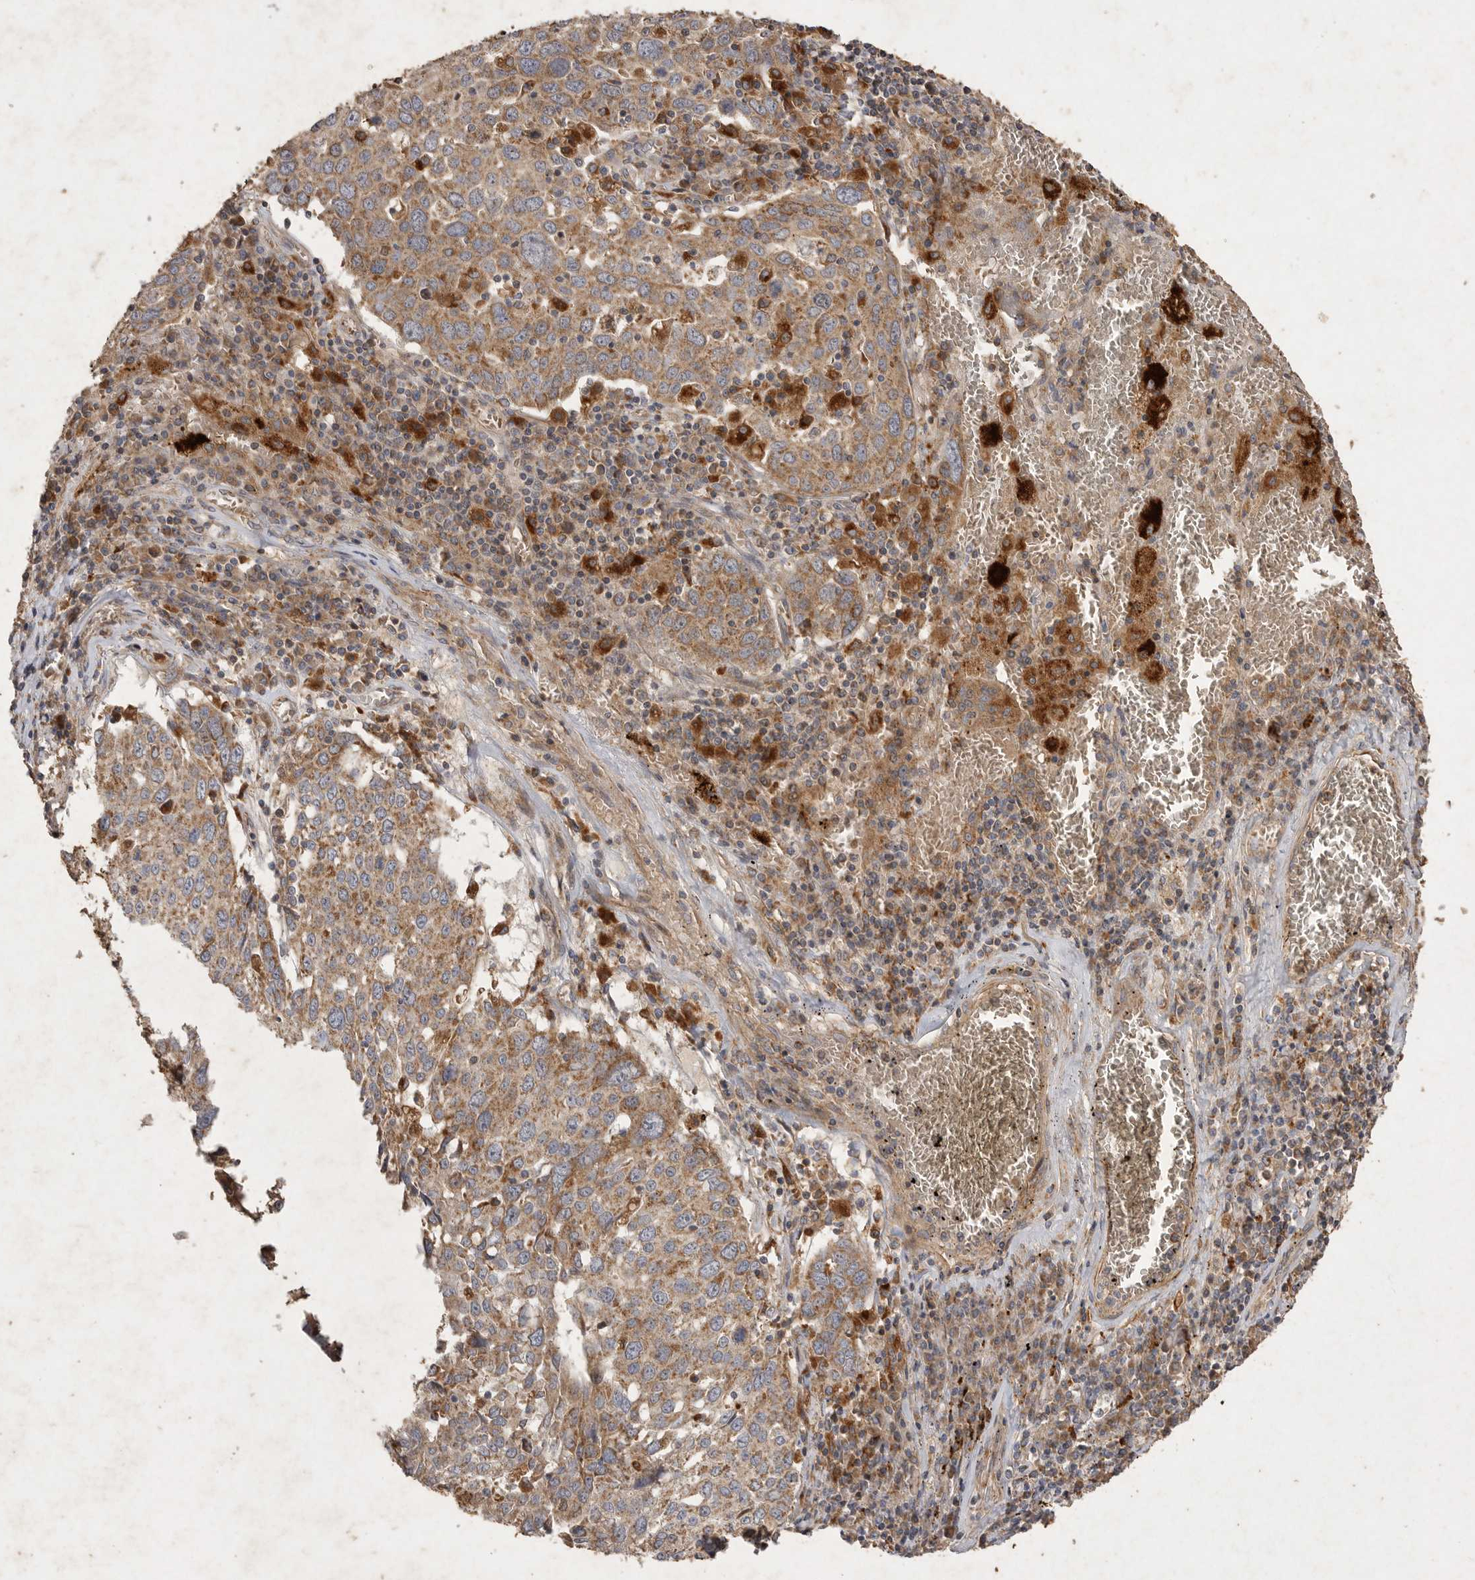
{"staining": {"intensity": "moderate", "quantity": ">75%", "location": "cytoplasmic/membranous"}, "tissue": "lung cancer", "cell_type": "Tumor cells", "image_type": "cancer", "snomed": [{"axis": "morphology", "description": "Squamous cell carcinoma, NOS"}, {"axis": "topography", "description": "Lung"}], "caption": "This micrograph reveals IHC staining of human squamous cell carcinoma (lung), with medium moderate cytoplasmic/membranous expression in about >75% of tumor cells.", "gene": "MRPL41", "patient": {"sex": "male", "age": 65}}